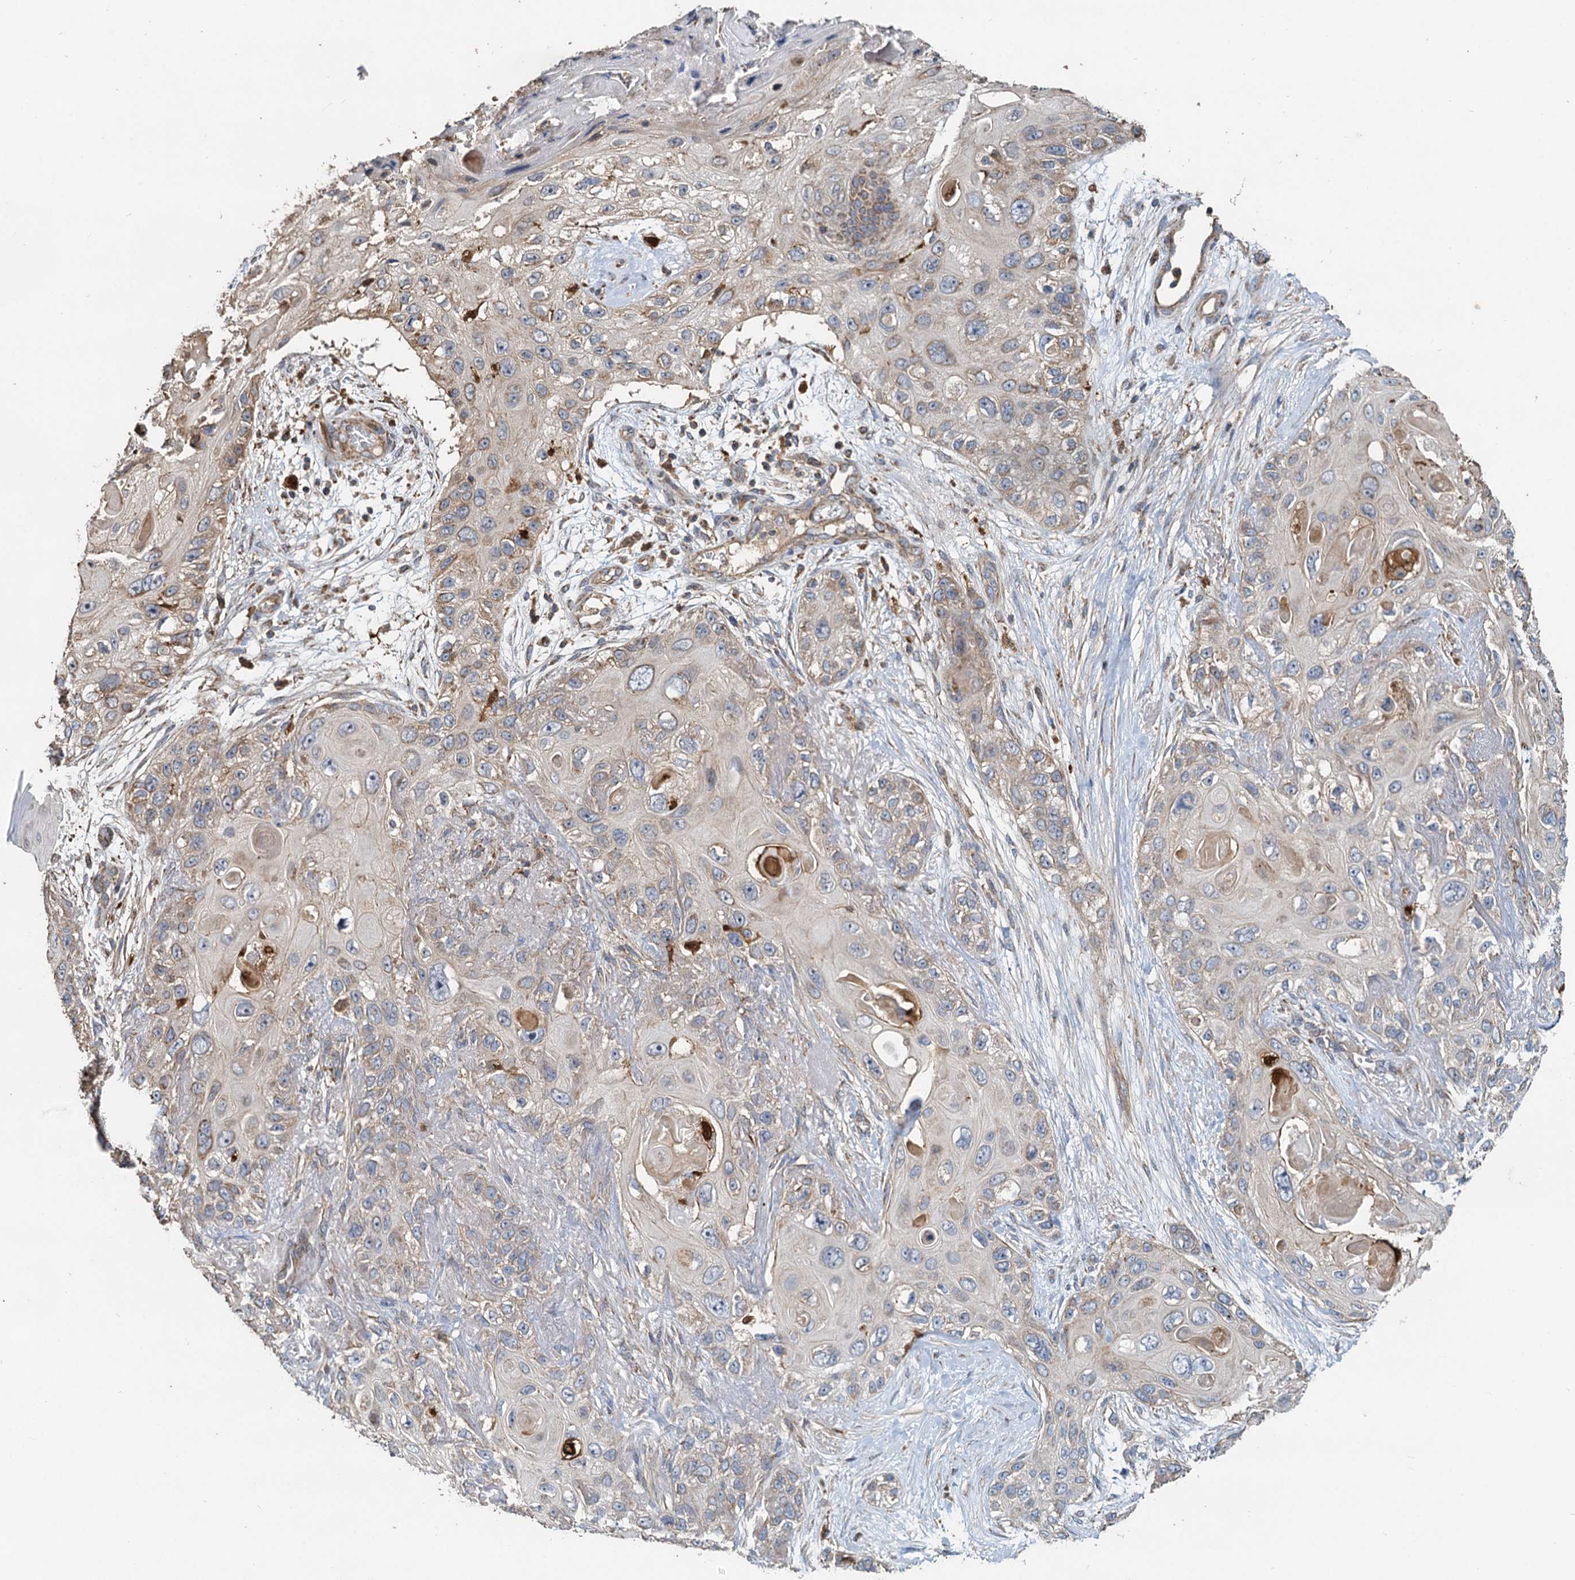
{"staining": {"intensity": "weak", "quantity": "<25%", "location": "cytoplasmic/membranous"}, "tissue": "skin cancer", "cell_type": "Tumor cells", "image_type": "cancer", "snomed": [{"axis": "morphology", "description": "Normal tissue, NOS"}, {"axis": "morphology", "description": "Squamous cell carcinoma, NOS"}, {"axis": "topography", "description": "Skin"}], "caption": "Immunohistochemistry (IHC) of squamous cell carcinoma (skin) reveals no expression in tumor cells.", "gene": "SDS", "patient": {"sex": "male", "age": 72}}